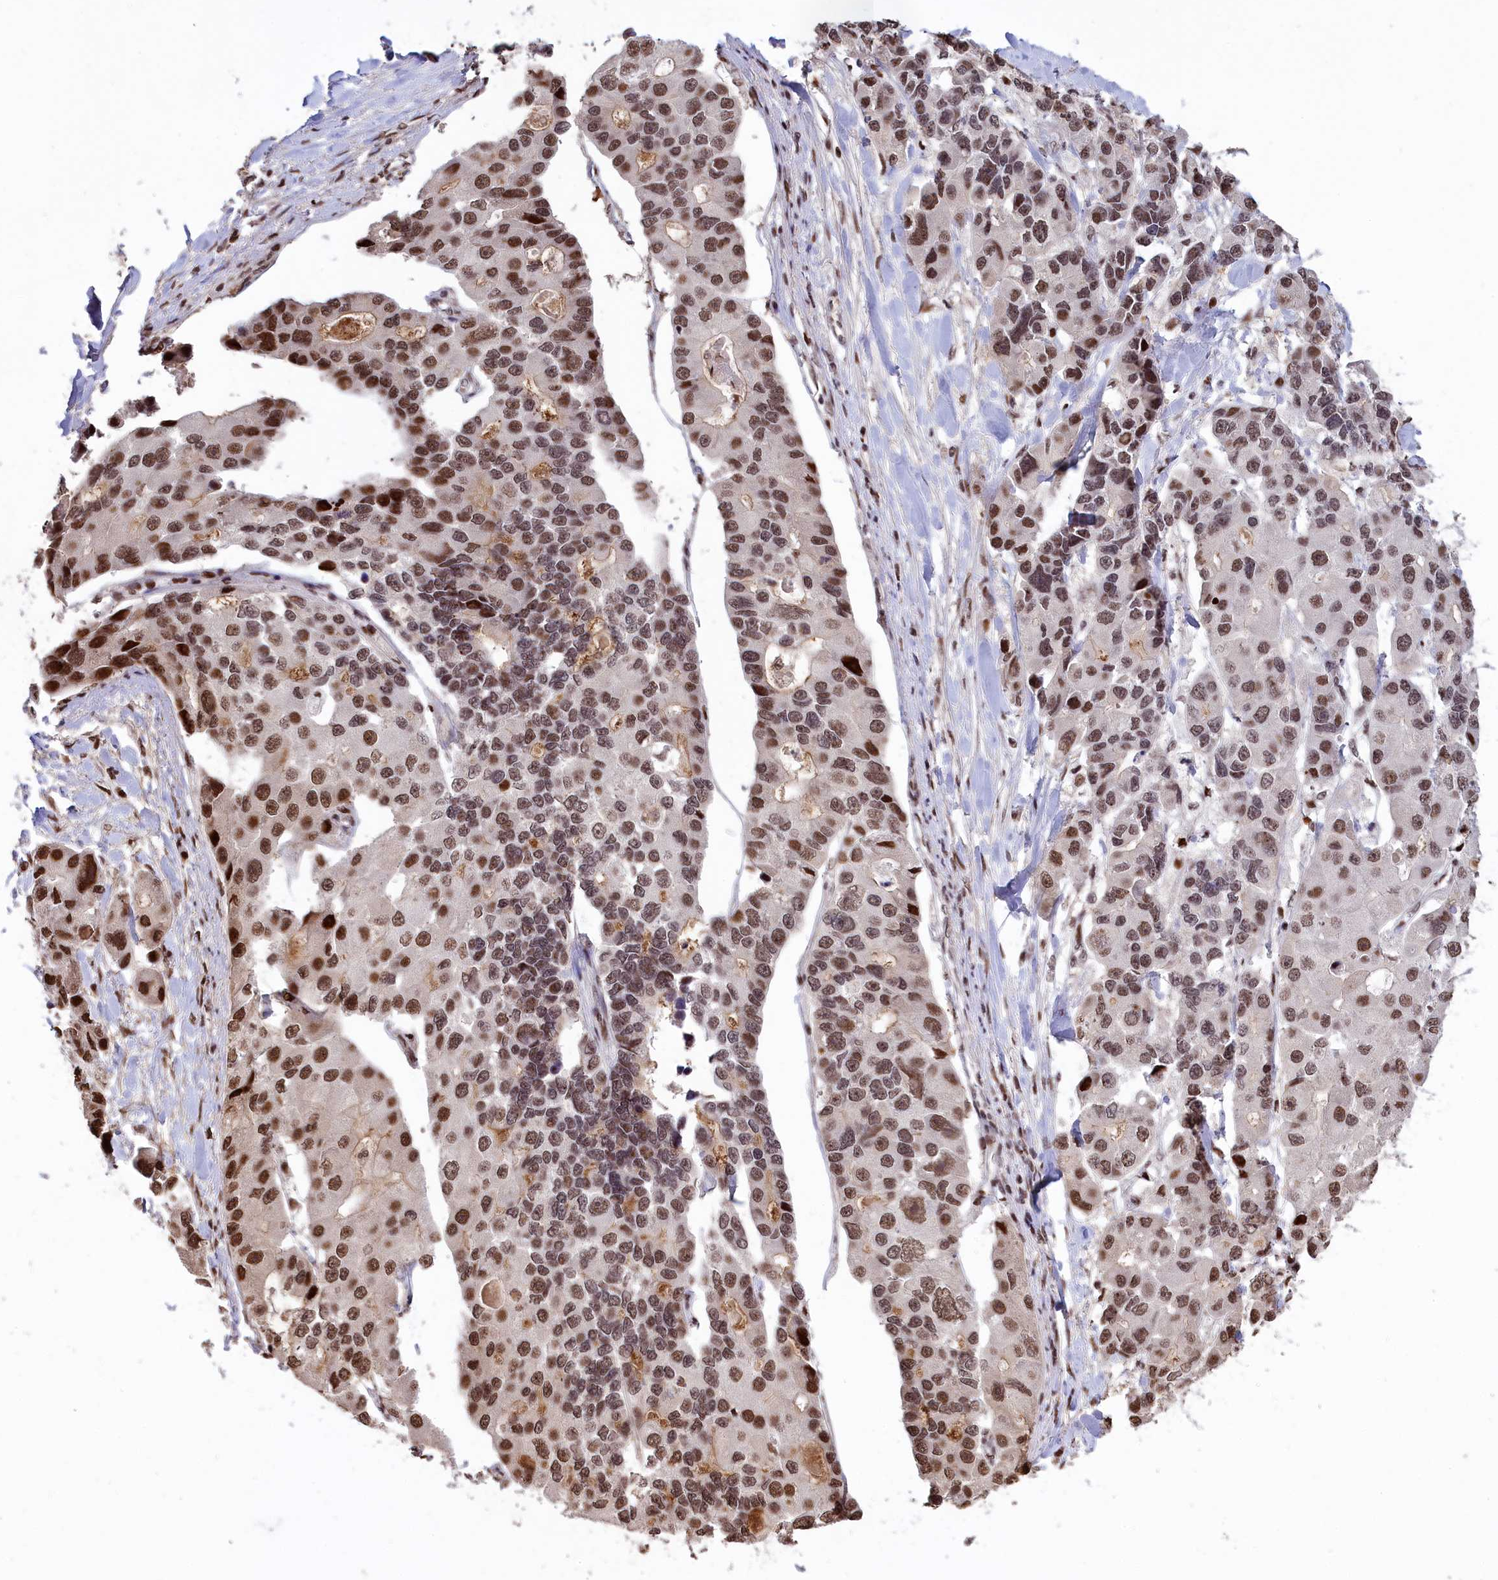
{"staining": {"intensity": "moderate", "quantity": ">75%", "location": "nuclear"}, "tissue": "lung cancer", "cell_type": "Tumor cells", "image_type": "cancer", "snomed": [{"axis": "morphology", "description": "Adenocarcinoma, NOS"}, {"axis": "topography", "description": "Lung"}], "caption": "This micrograph shows lung adenocarcinoma stained with IHC to label a protein in brown. The nuclear of tumor cells show moderate positivity for the protein. Nuclei are counter-stained blue.", "gene": "RELB", "patient": {"sex": "female", "age": 54}}